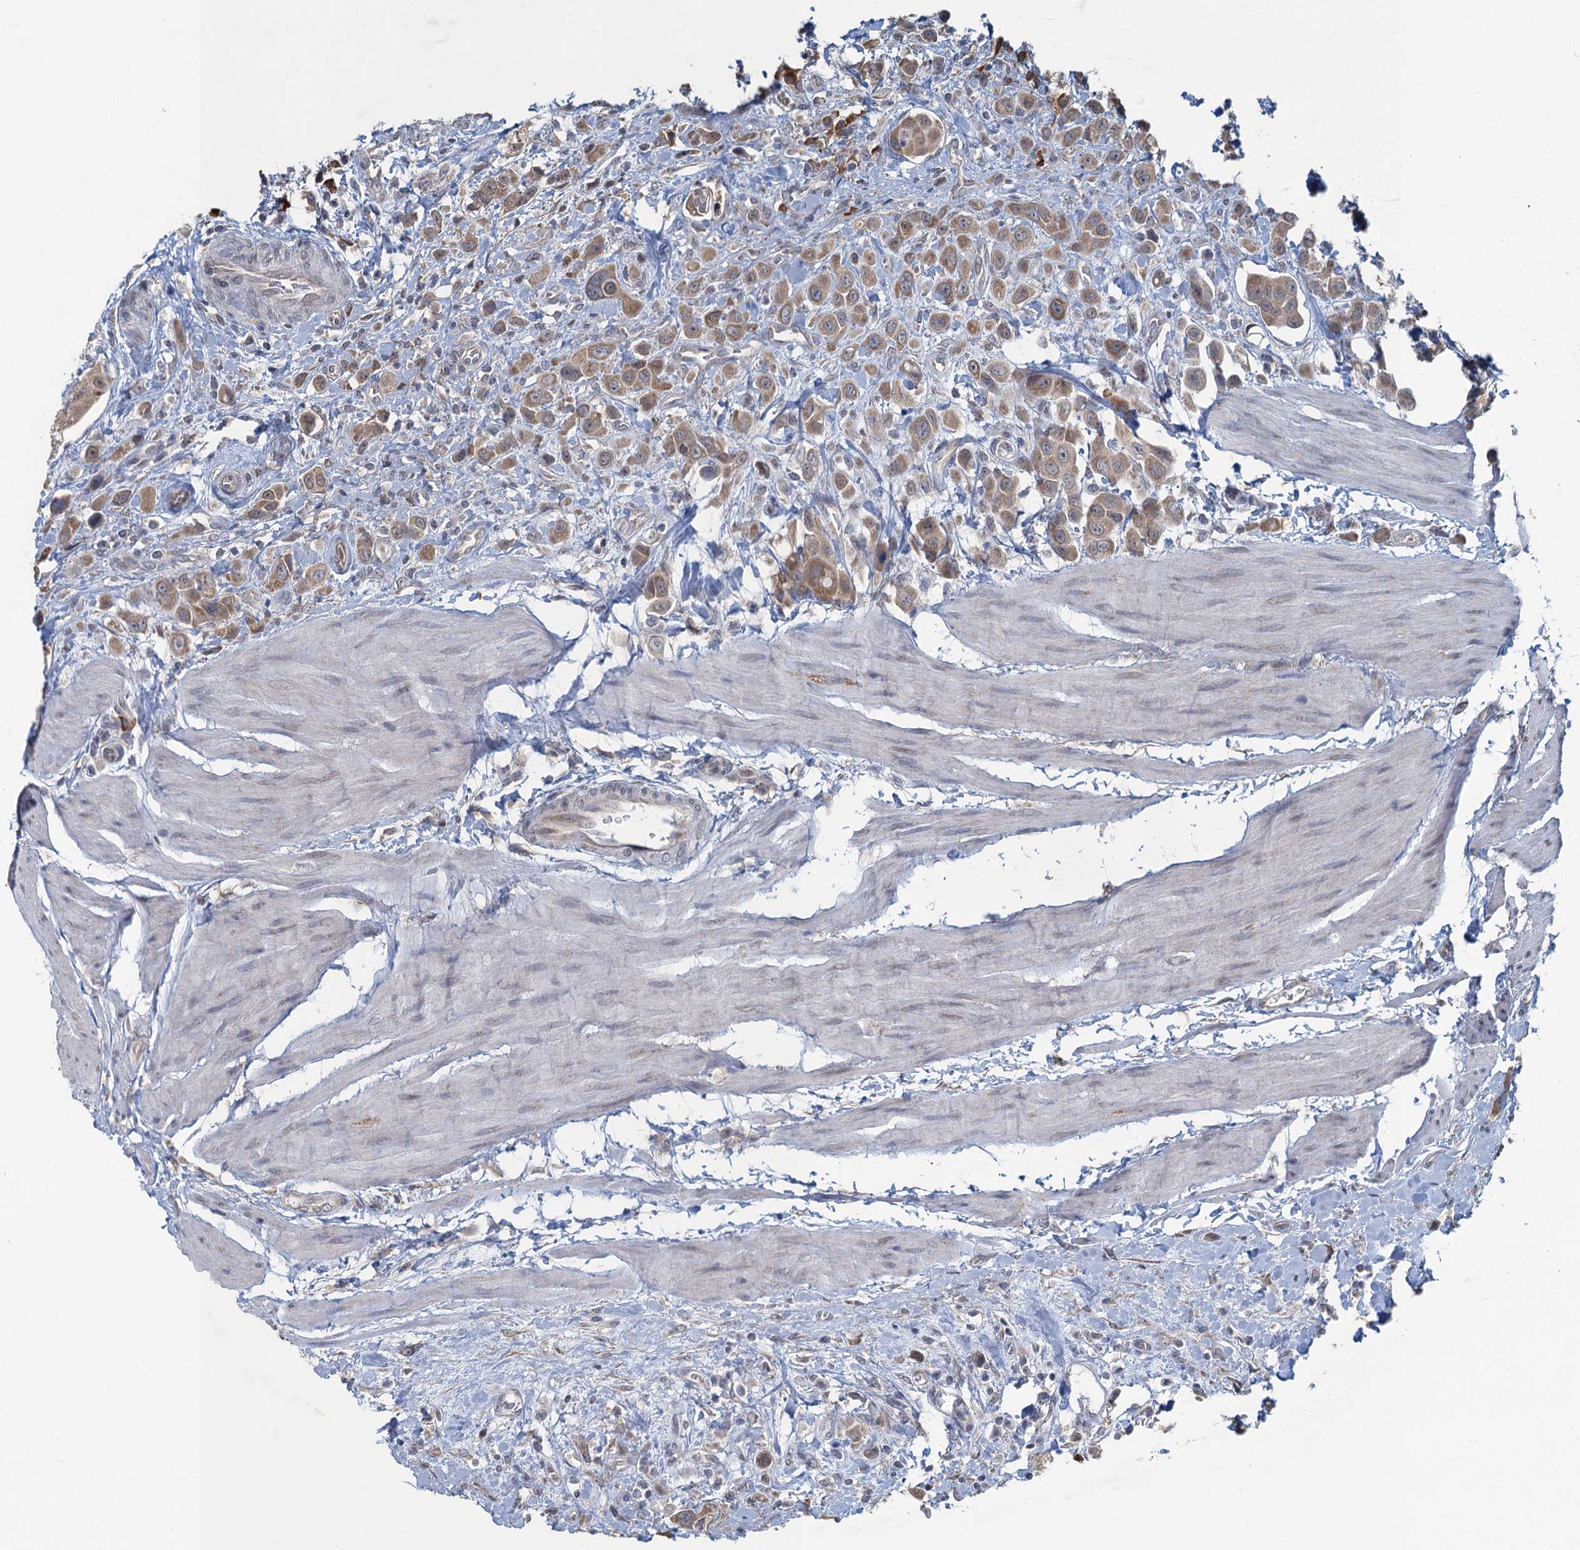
{"staining": {"intensity": "moderate", "quantity": ">75%", "location": "cytoplasmic/membranous"}, "tissue": "urothelial cancer", "cell_type": "Tumor cells", "image_type": "cancer", "snomed": [{"axis": "morphology", "description": "Urothelial carcinoma, High grade"}, {"axis": "topography", "description": "Urinary bladder"}], "caption": "Immunohistochemistry (DAB (3,3'-diaminobenzidine)) staining of human urothelial carcinoma (high-grade) reveals moderate cytoplasmic/membranous protein expression in approximately >75% of tumor cells.", "gene": "TEX35", "patient": {"sex": "male", "age": 50}}